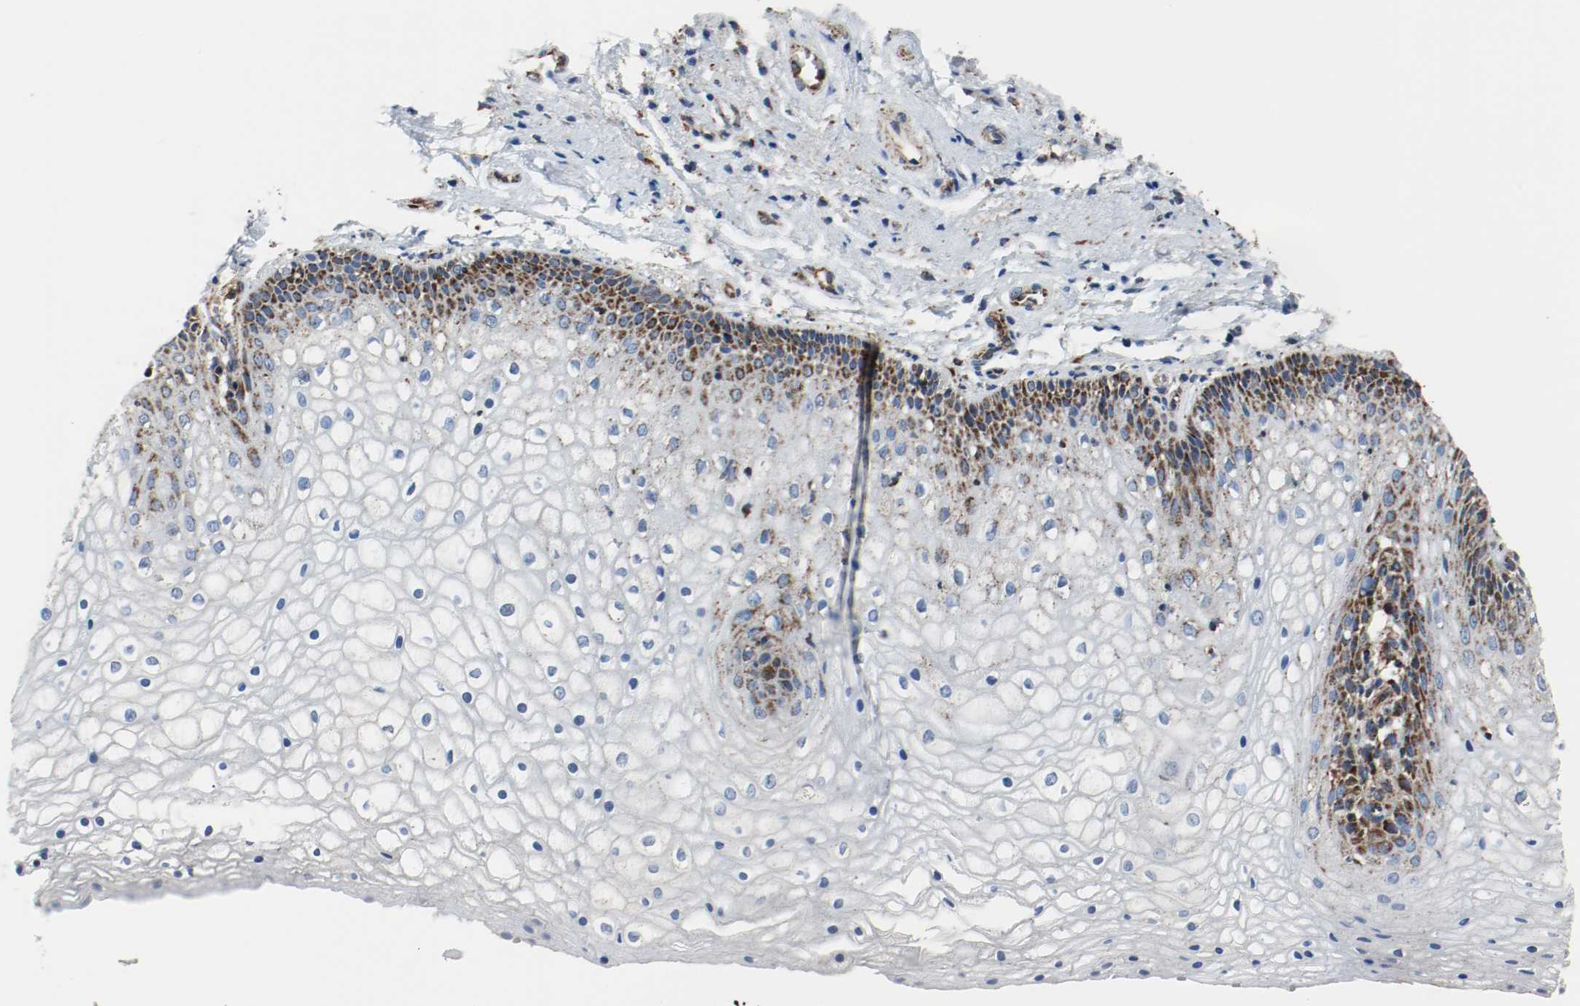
{"staining": {"intensity": "strong", "quantity": "<25%", "location": "cytoplasmic/membranous"}, "tissue": "vagina", "cell_type": "Squamous epithelial cells", "image_type": "normal", "snomed": [{"axis": "morphology", "description": "Normal tissue, NOS"}, {"axis": "topography", "description": "Vagina"}], "caption": "An immunohistochemistry (IHC) image of unremarkable tissue is shown. Protein staining in brown labels strong cytoplasmic/membranous positivity in vagina within squamous epithelial cells. (DAB (3,3'-diaminobenzidine) = brown stain, brightfield microscopy at high magnification).", "gene": "TXNRD1", "patient": {"sex": "female", "age": 34}}